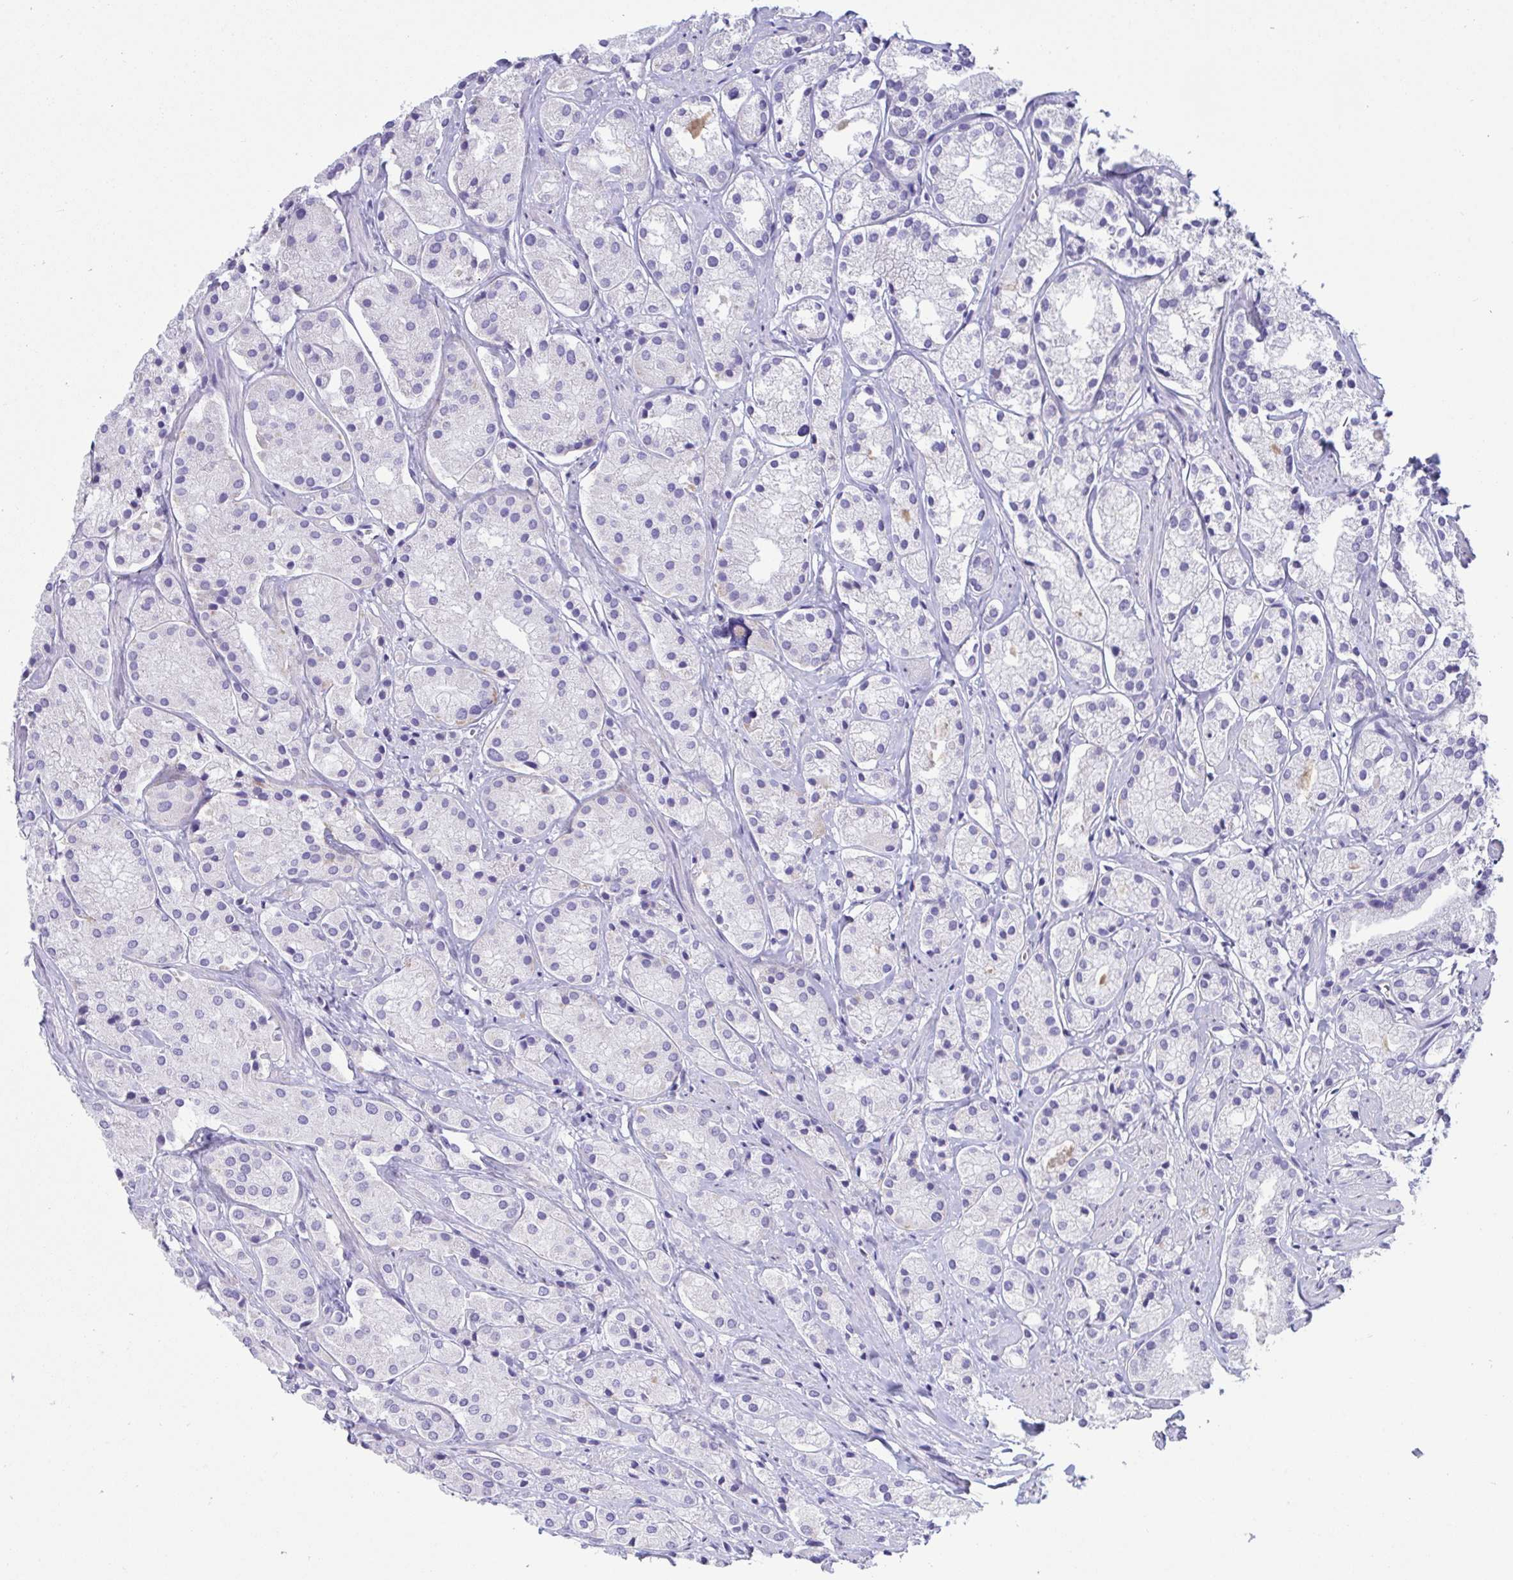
{"staining": {"intensity": "negative", "quantity": "none", "location": "none"}, "tissue": "prostate cancer", "cell_type": "Tumor cells", "image_type": "cancer", "snomed": [{"axis": "morphology", "description": "Adenocarcinoma, Low grade"}, {"axis": "topography", "description": "Prostate"}], "caption": "Tumor cells are negative for protein expression in human prostate adenocarcinoma (low-grade).", "gene": "TMEM106B", "patient": {"sex": "male", "age": 69}}